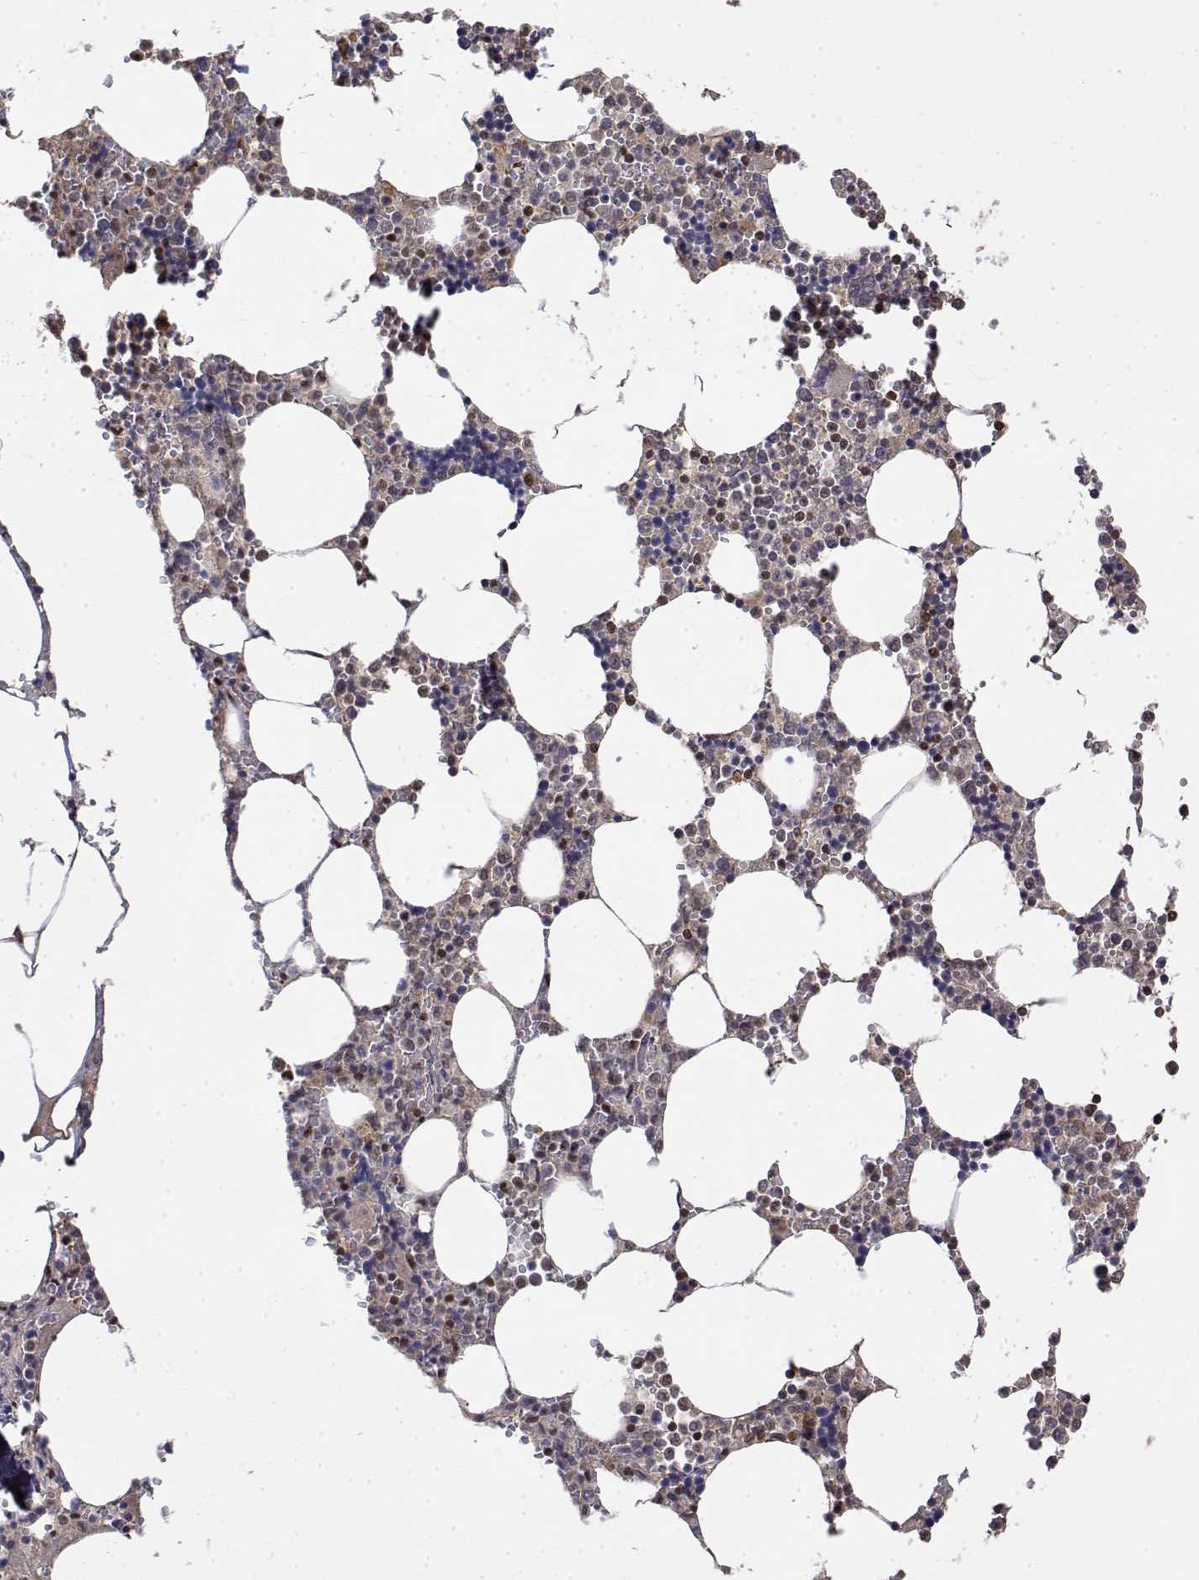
{"staining": {"intensity": "moderate", "quantity": "<25%", "location": "nuclear"}, "tissue": "bone marrow", "cell_type": "Hematopoietic cells", "image_type": "normal", "snomed": [{"axis": "morphology", "description": "Normal tissue, NOS"}, {"axis": "topography", "description": "Bone marrow"}], "caption": "Moderate nuclear positivity is present in approximately <25% of hematopoietic cells in benign bone marrow. (DAB (3,3'-diaminobenzidine) = brown stain, brightfield microscopy at high magnification).", "gene": "TPI1", "patient": {"sex": "male", "age": 54}}